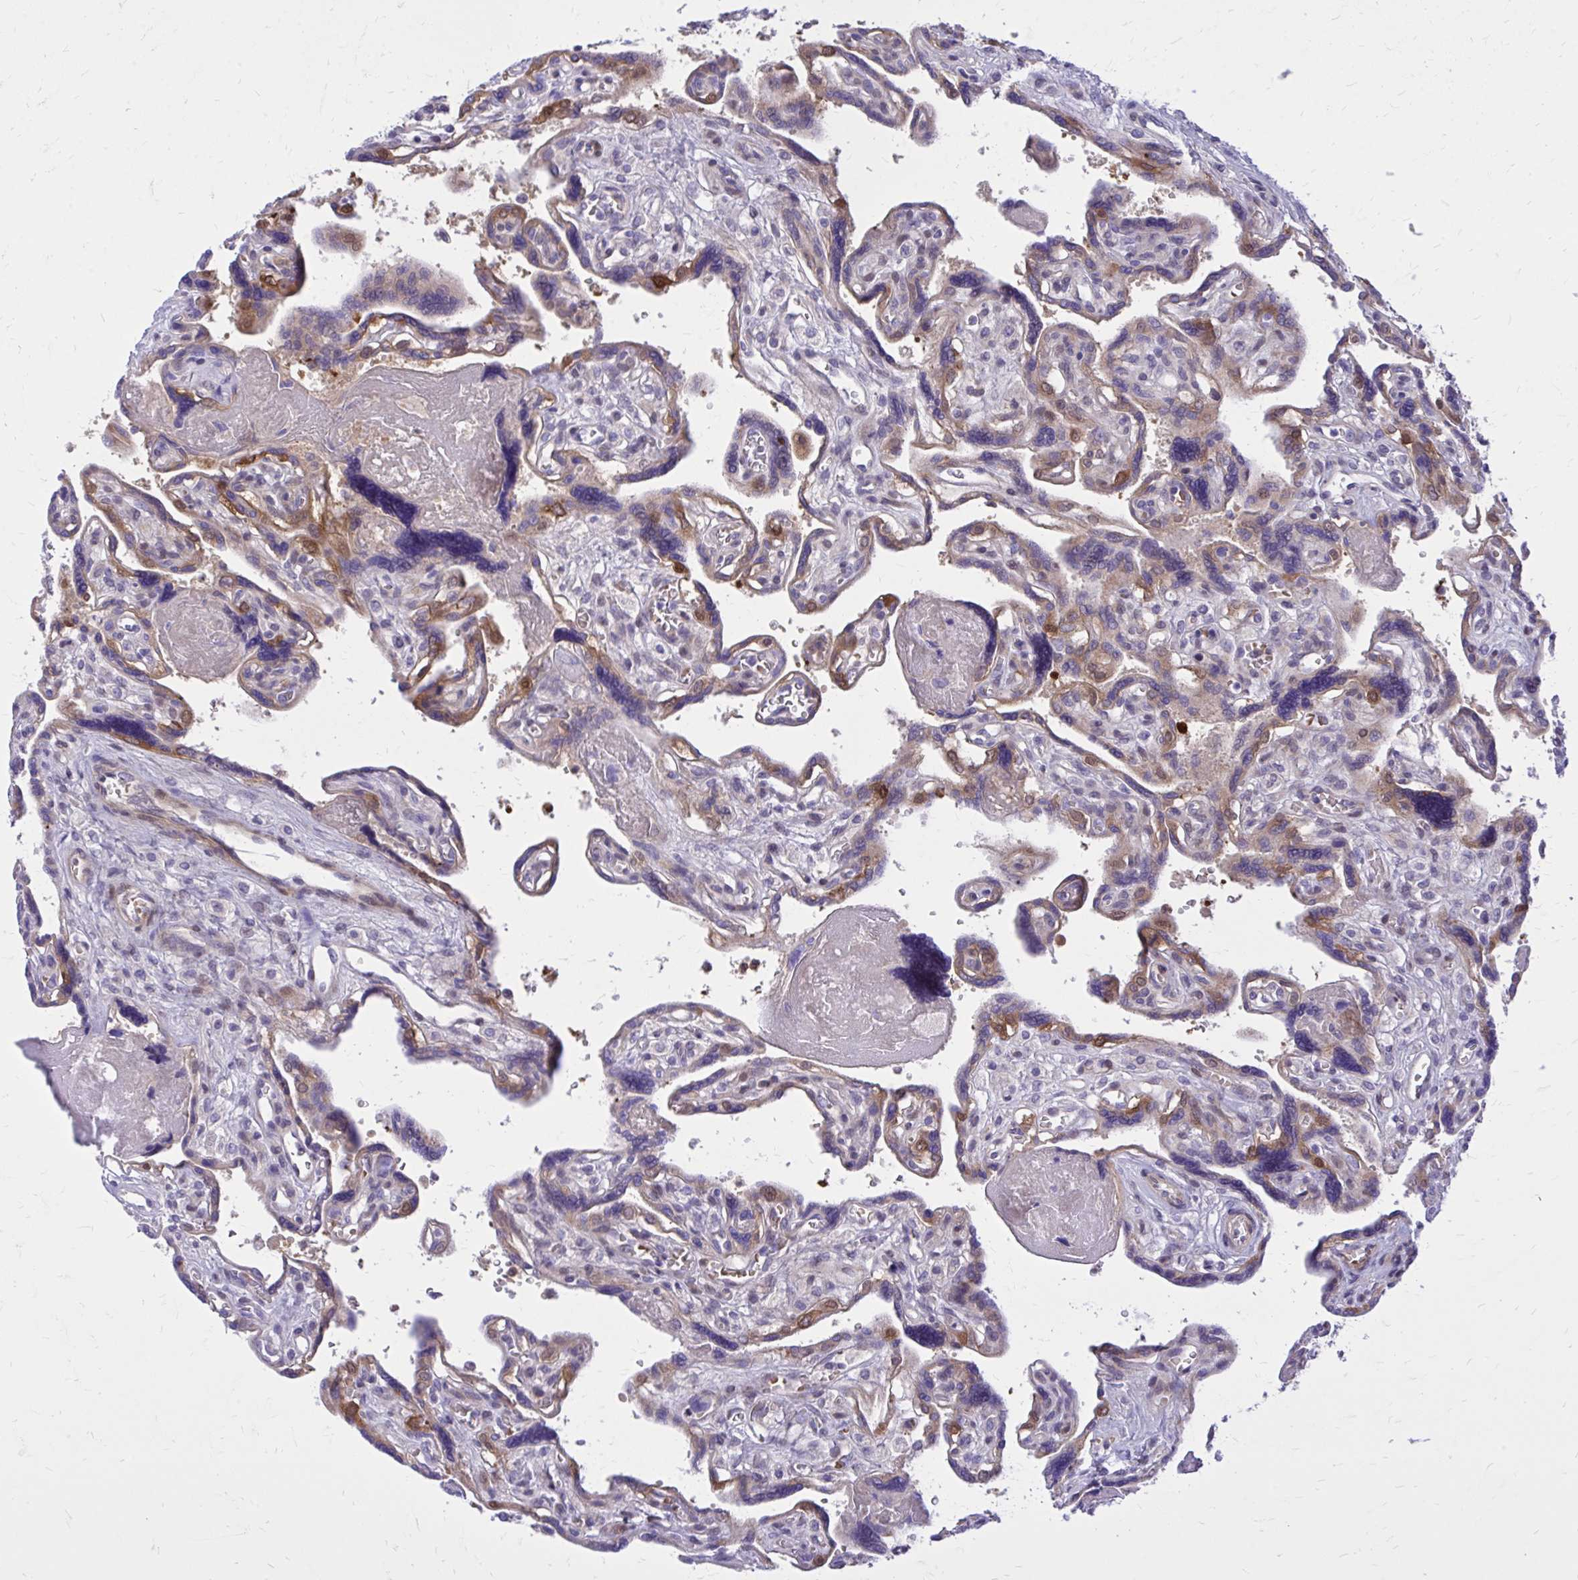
{"staining": {"intensity": "negative", "quantity": "none", "location": "none"}, "tissue": "placenta", "cell_type": "Decidual cells", "image_type": "normal", "snomed": [{"axis": "morphology", "description": "Normal tissue, NOS"}, {"axis": "topography", "description": "Placenta"}], "caption": "DAB (3,3'-diaminobenzidine) immunohistochemical staining of normal human placenta demonstrates no significant positivity in decidual cells. (DAB immunohistochemistry (IHC) with hematoxylin counter stain).", "gene": "ADAMTSL1", "patient": {"sex": "female", "age": 39}}